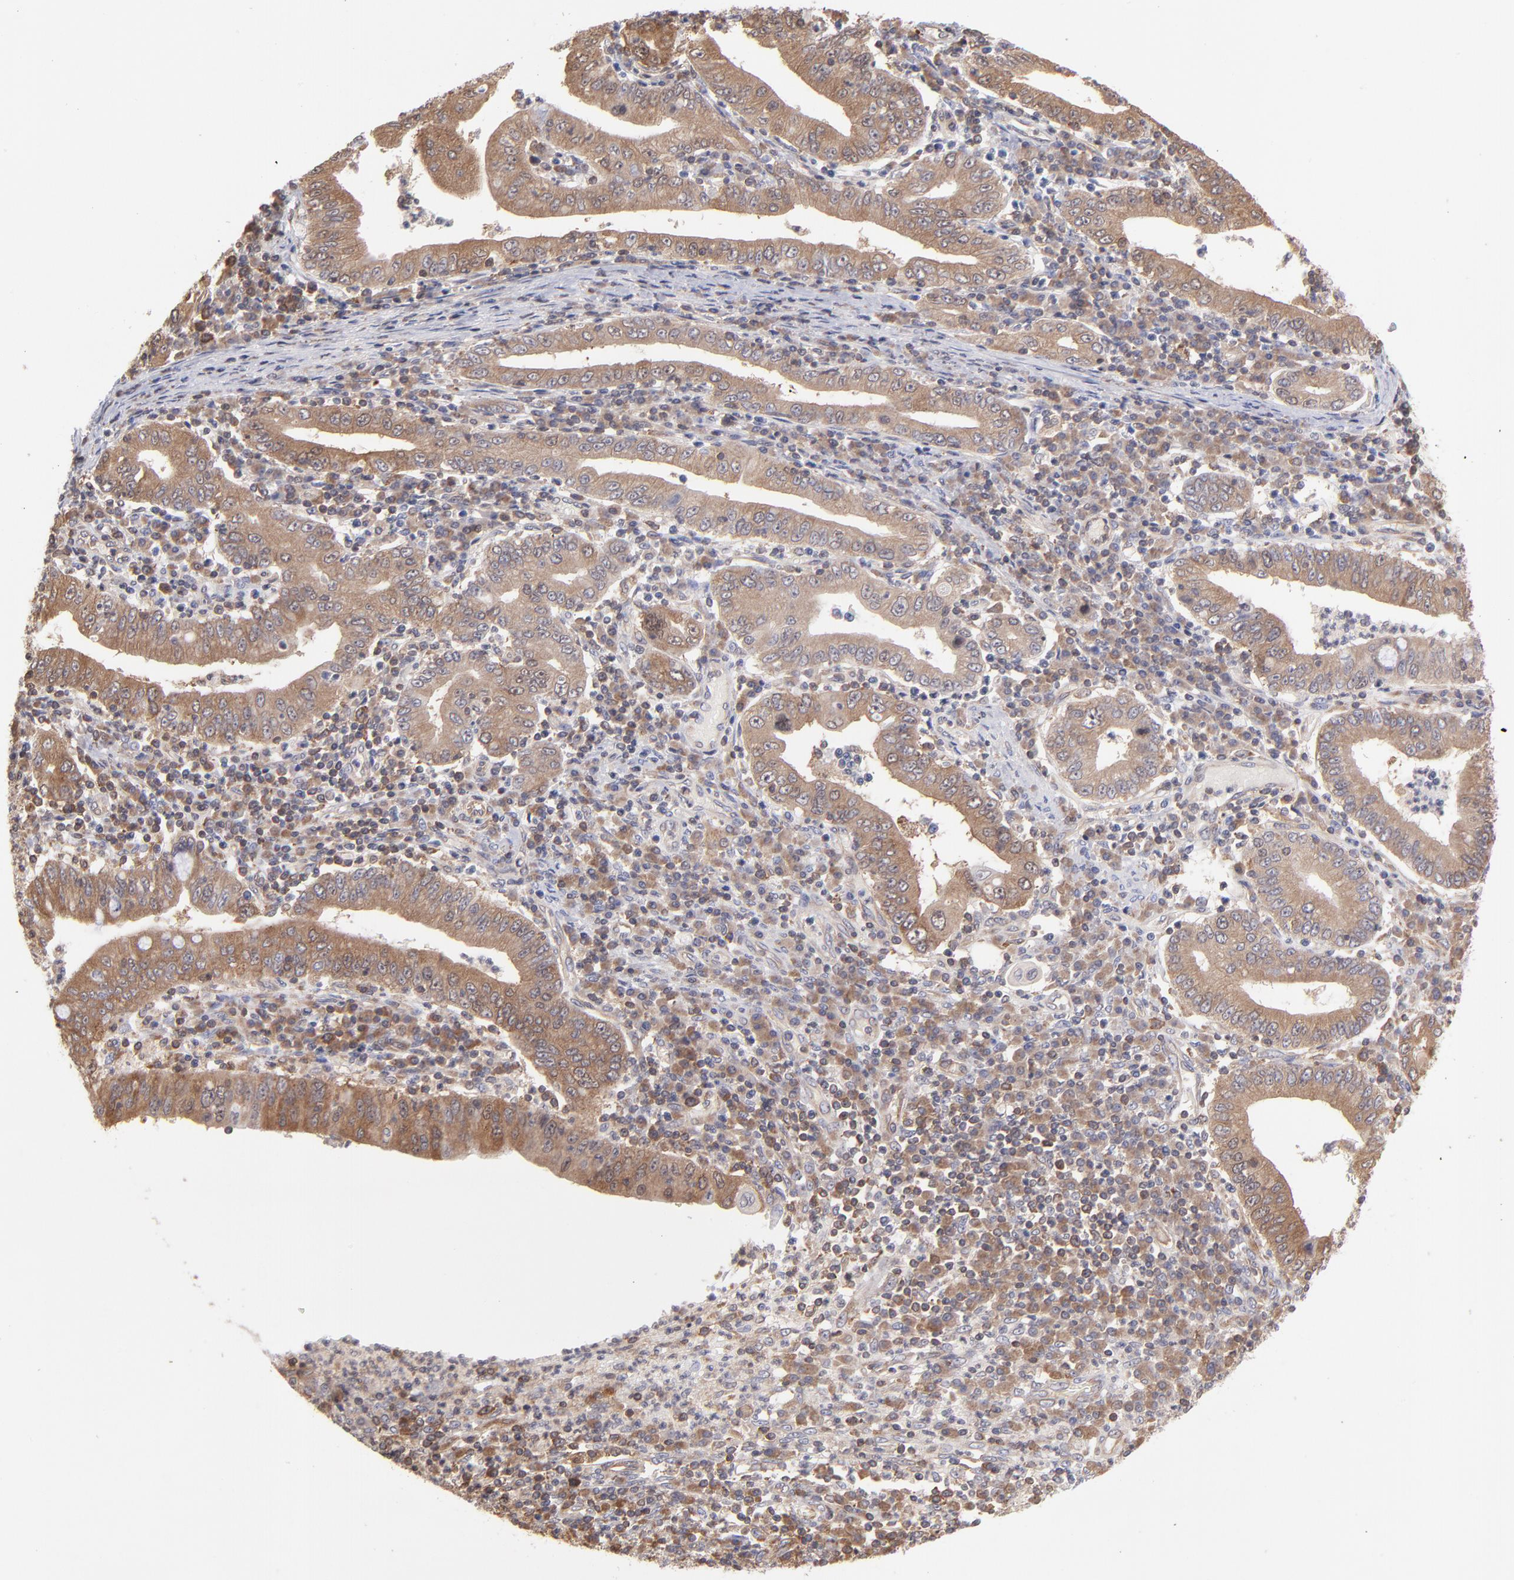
{"staining": {"intensity": "moderate", "quantity": ">75%", "location": "cytoplasmic/membranous"}, "tissue": "stomach cancer", "cell_type": "Tumor cells", "image_type": "cancer", "snomed": [{"axis": "morphology", "description": "Normal tissue, NOS"}, {"axis": "morphology", "description": "Adenocarcinoma, NOS"}, {"axis": "topography", "description": "Esophagus"}, {"axis": "topography", "description": "Stomach, upper"}, {"axis": "topography", "description": "Peripheral nerve tissue"}], "caption": "Human adenocarcinoma (stomach) stained with a protein marker exhibits moderate staining in tumor cells.", "gene": "MAPRE1", "patient": {"sex": "male", "age": 62}}